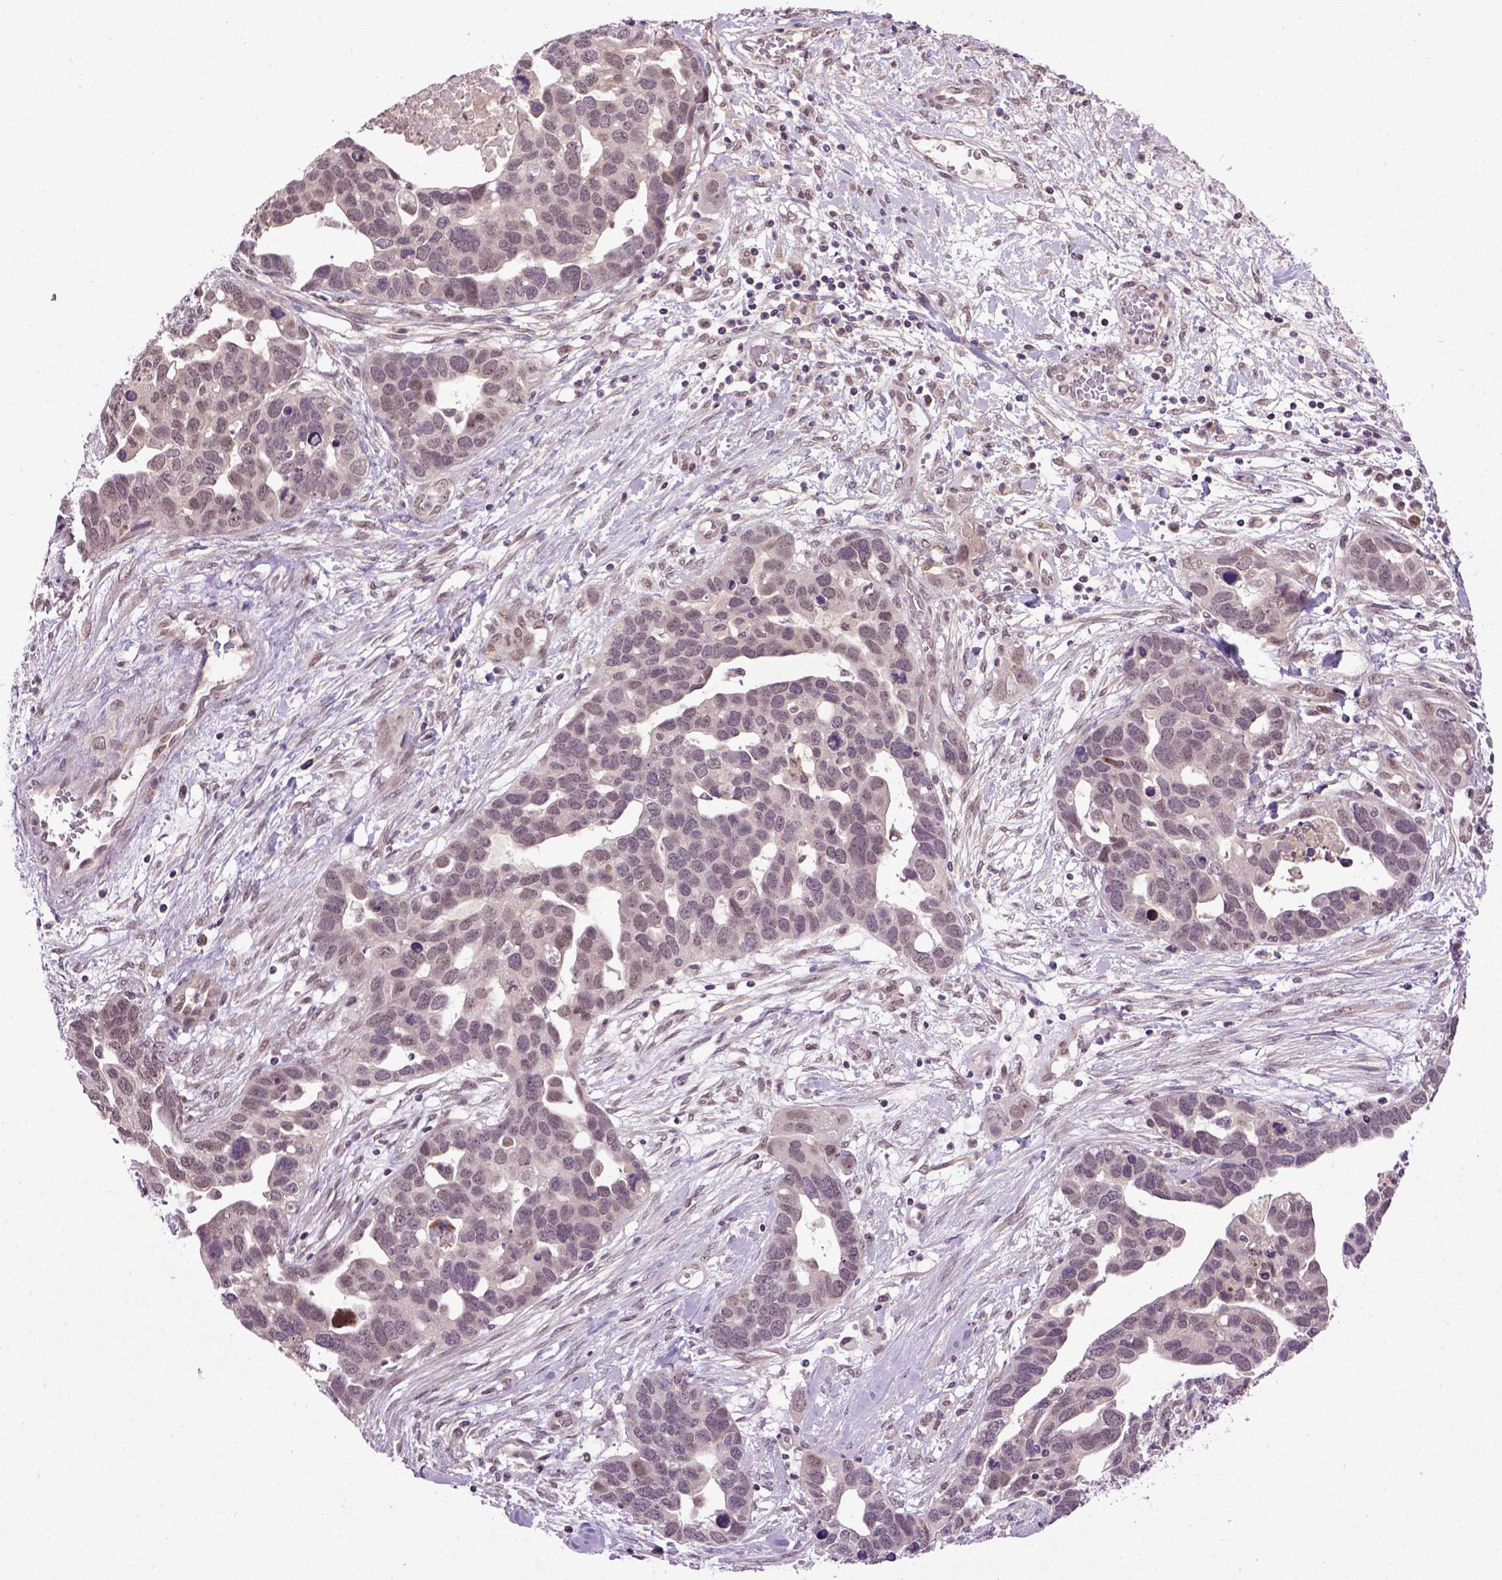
{"staining": {"intensity": "negative", "quantity": "none", "location": "none"}, "tissue": "ovarian cancer", "cell_type": "Tumor cells", "image_type": "cancer", "snomed": [{"axis": "morphology", "description": "Cystadenocarcinoma, serous, NOS"}, {"axis": "topography", "description": "Ovary"}], "caption": "Serous cystadenocarcinoma (ovarian) stained for a protein using immunohistochemistry (IHC) demonstrates no staining tumor cells.", "gene": "RAB43", "patient": {"sex": "female", "age": 54}}